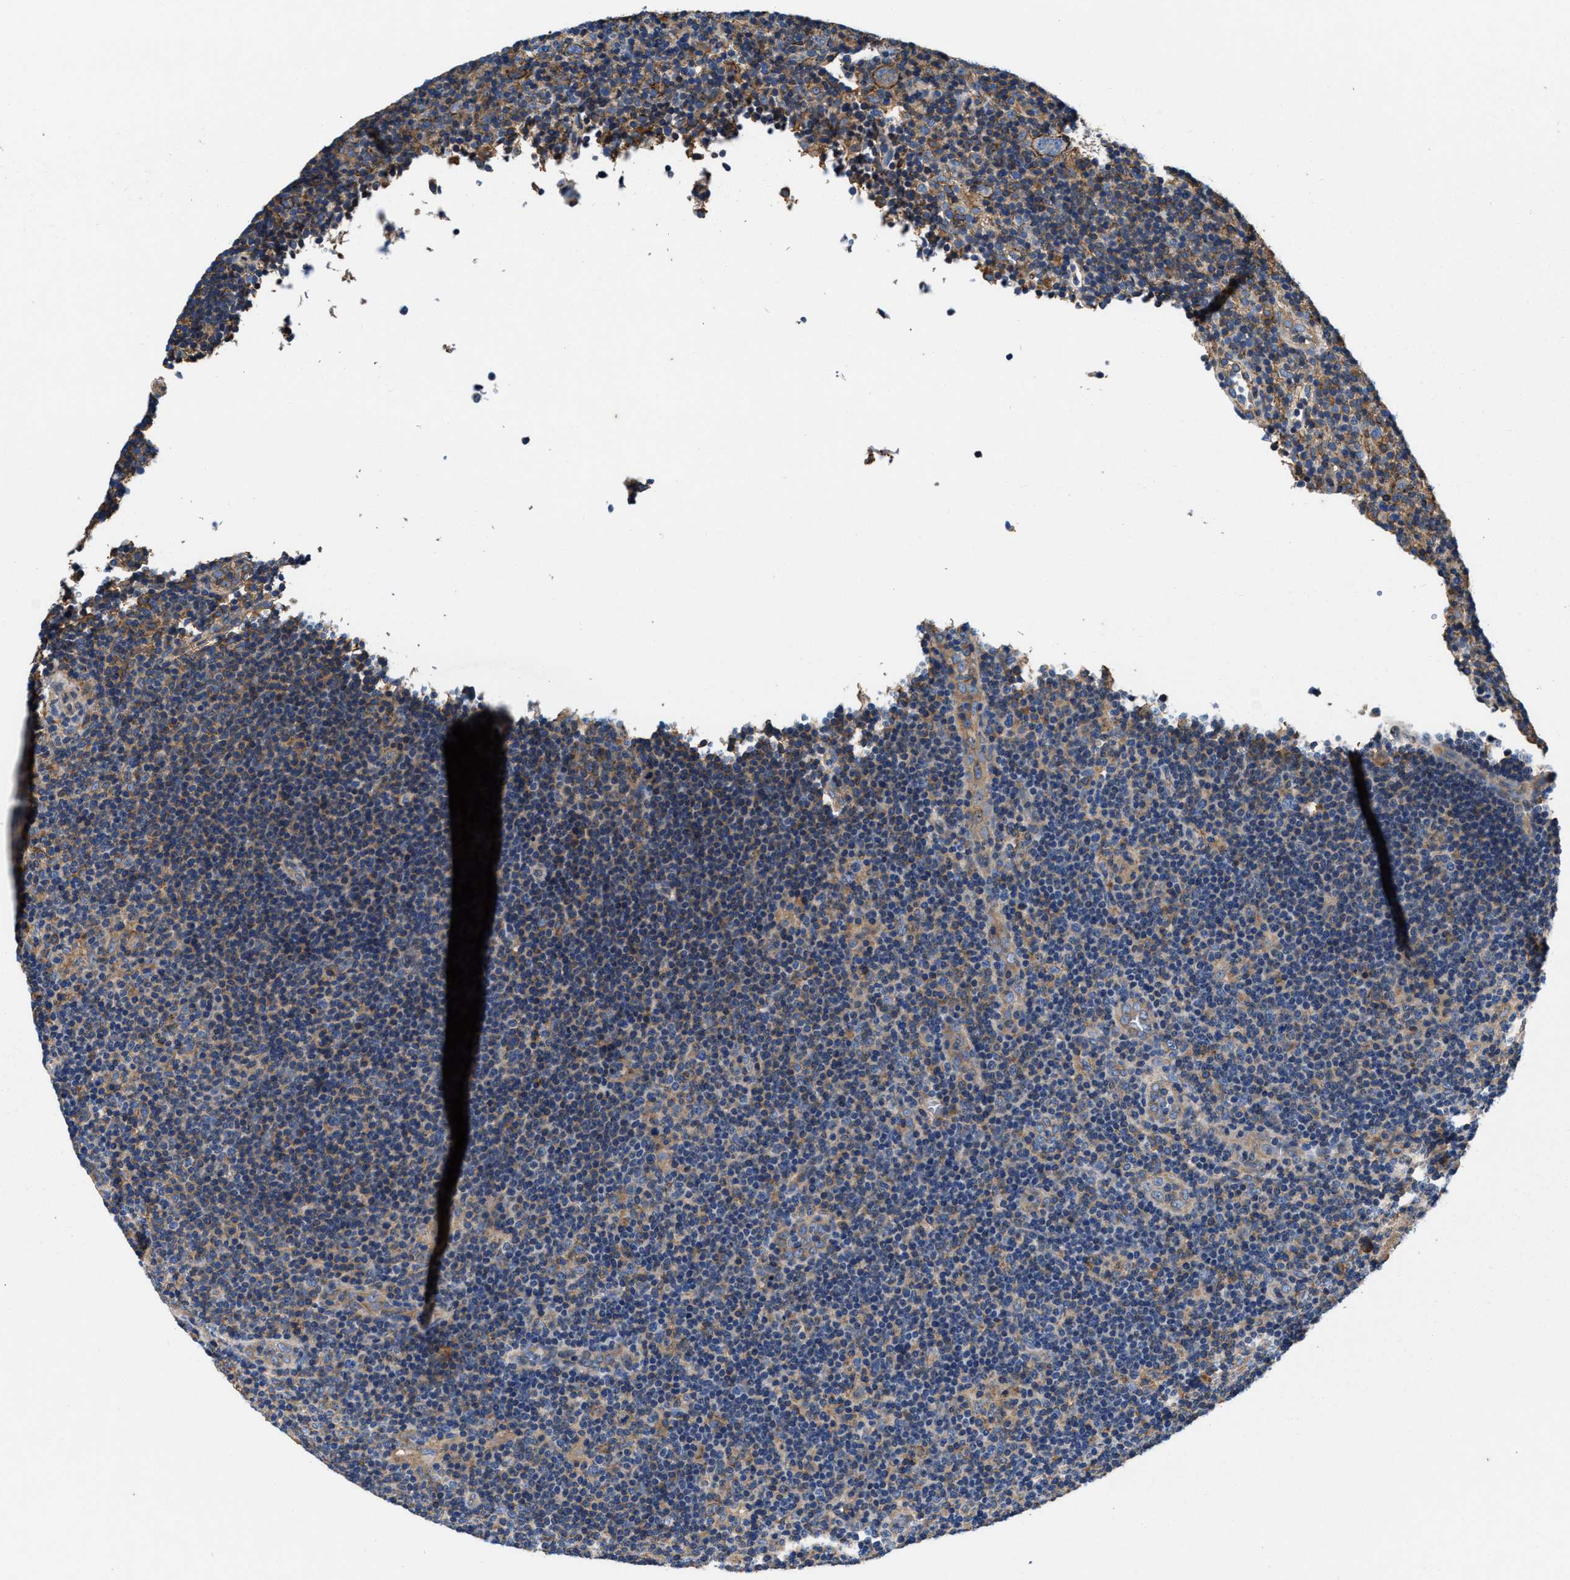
{"staining": {"intensity": "weak", "quantity": ">75%", "location": "cytoplasmic/membranous"}, "tissue": "lymphoma", "cell_type": "Tumor cells", "image_type": "cancer", "snomed": [{"axis": "morphology", "description": "Hodgkin's disease, NOS"}, {"axis": "topography", "description": "Lymph node"}], "caption": "Protein staining of lymphoma tissue demonstrates weak cytoplasmic/membranous positivity in about >75% of tumor cells. The protein is shown in brown color, while the nuclei are stained blue.", "gene": "PPP1R9B", "patient": {"sex": "female", "age": 57}}